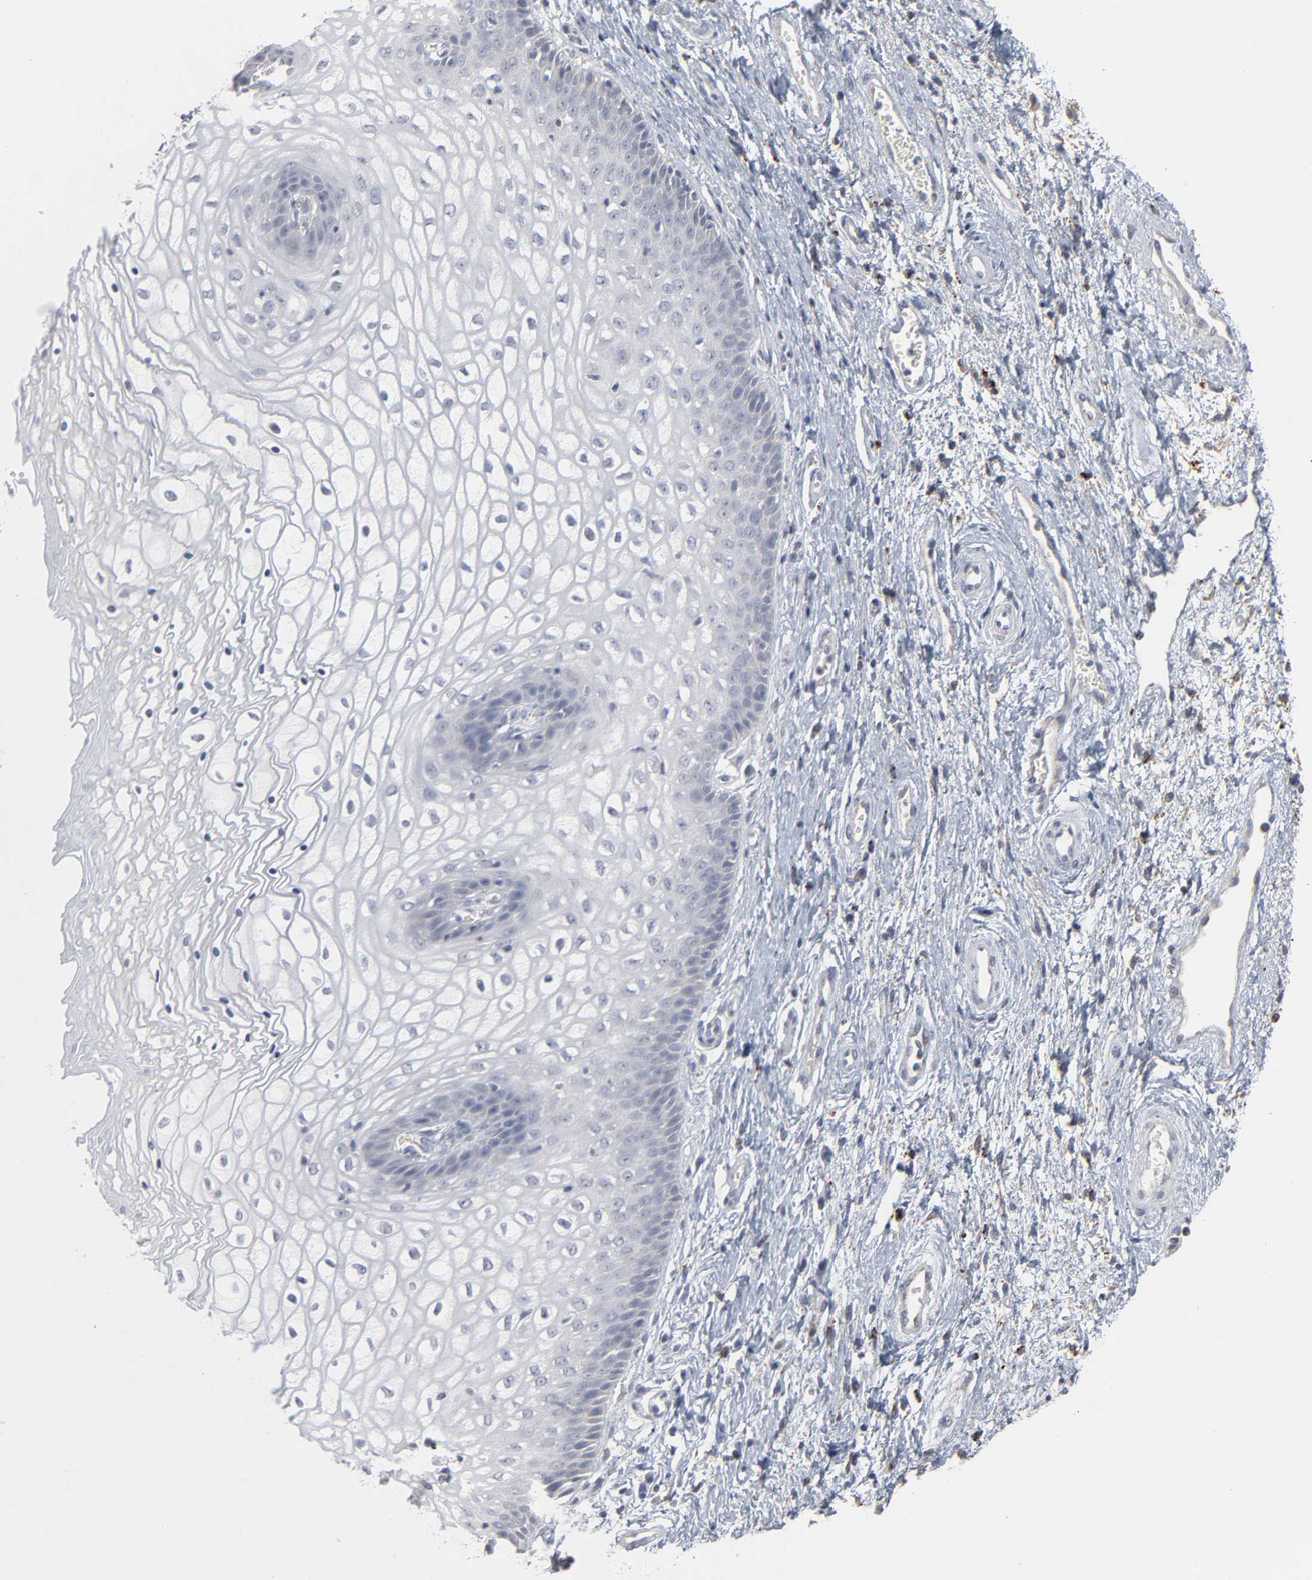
{"staining": {"intensity": "negative", "quantity": "none", "location": "none"}, "tissue": "vagina", "cell_type": "Squamous epithelial cells", "image_type": "normal", "snomed": [{"axis": "morphology", "description": "Normal tissue, NOS"}, {"axis": "topography", "description": "Vagina"}], "caption": "The image exhibits no staining of squamous epithelial cells in benign vagina. (Immunohistochemistry, brightfield microscopy, high magnification).", "gene": "POMT2", "patient": {"sex": "female", "age": 34}}